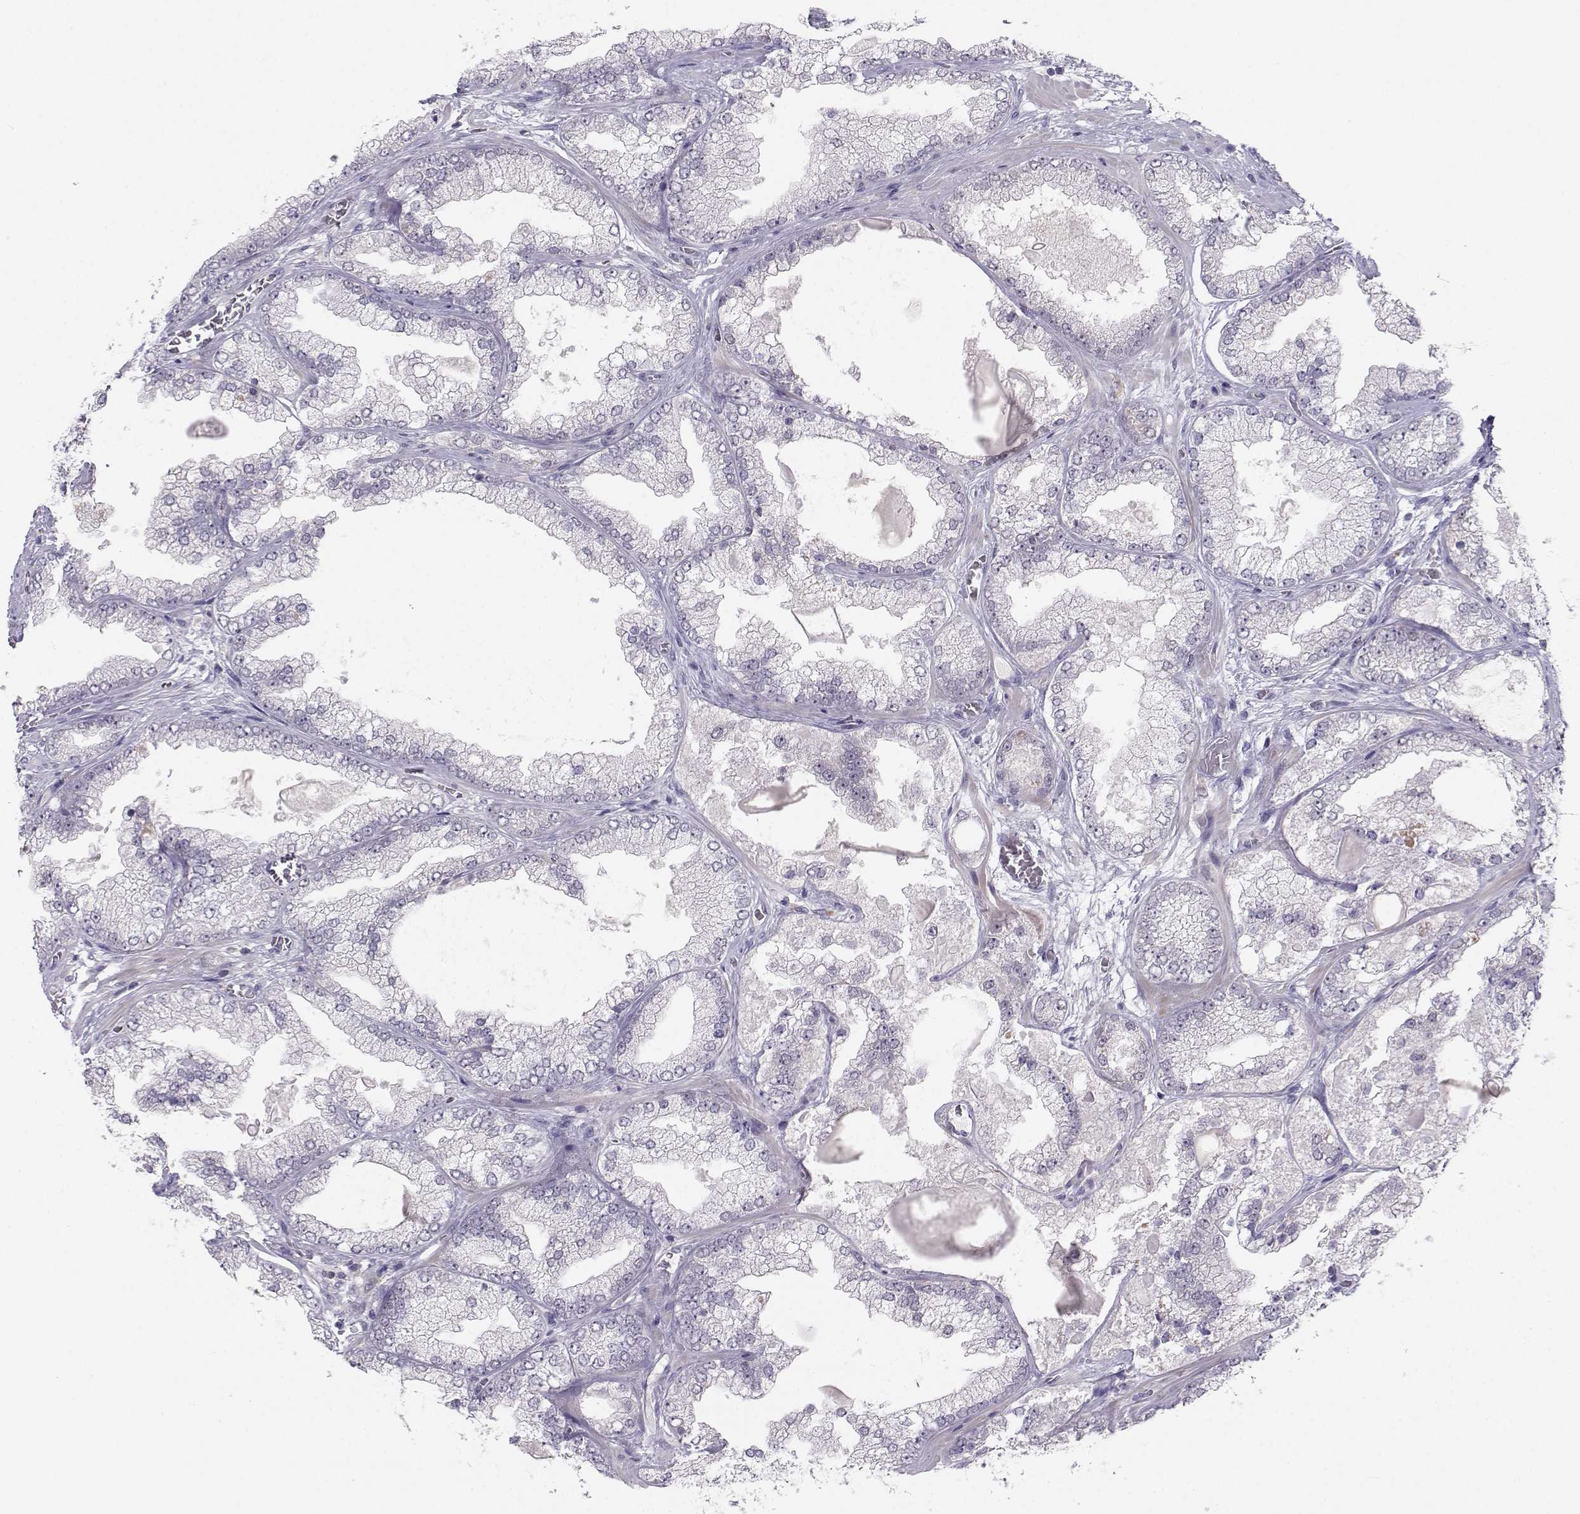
{"staining": {"intensity": "negative", "quantity": "none", "location": "none"}, "tissue": "prostate cancer", "cell_type": "Tumor cells", "image_type": "cancer", "snomed": [{"axis": "morphology", "description": "Adenocarcinoma, Low grade"}, {"axis": "topography", "description": "Prostate"}], "caption": "Micrograph shows no protein positivity in tumor cells of prostate cancer tissue.", "gene": "MROH7", "patient": {"sex": "male", "age": 57}}